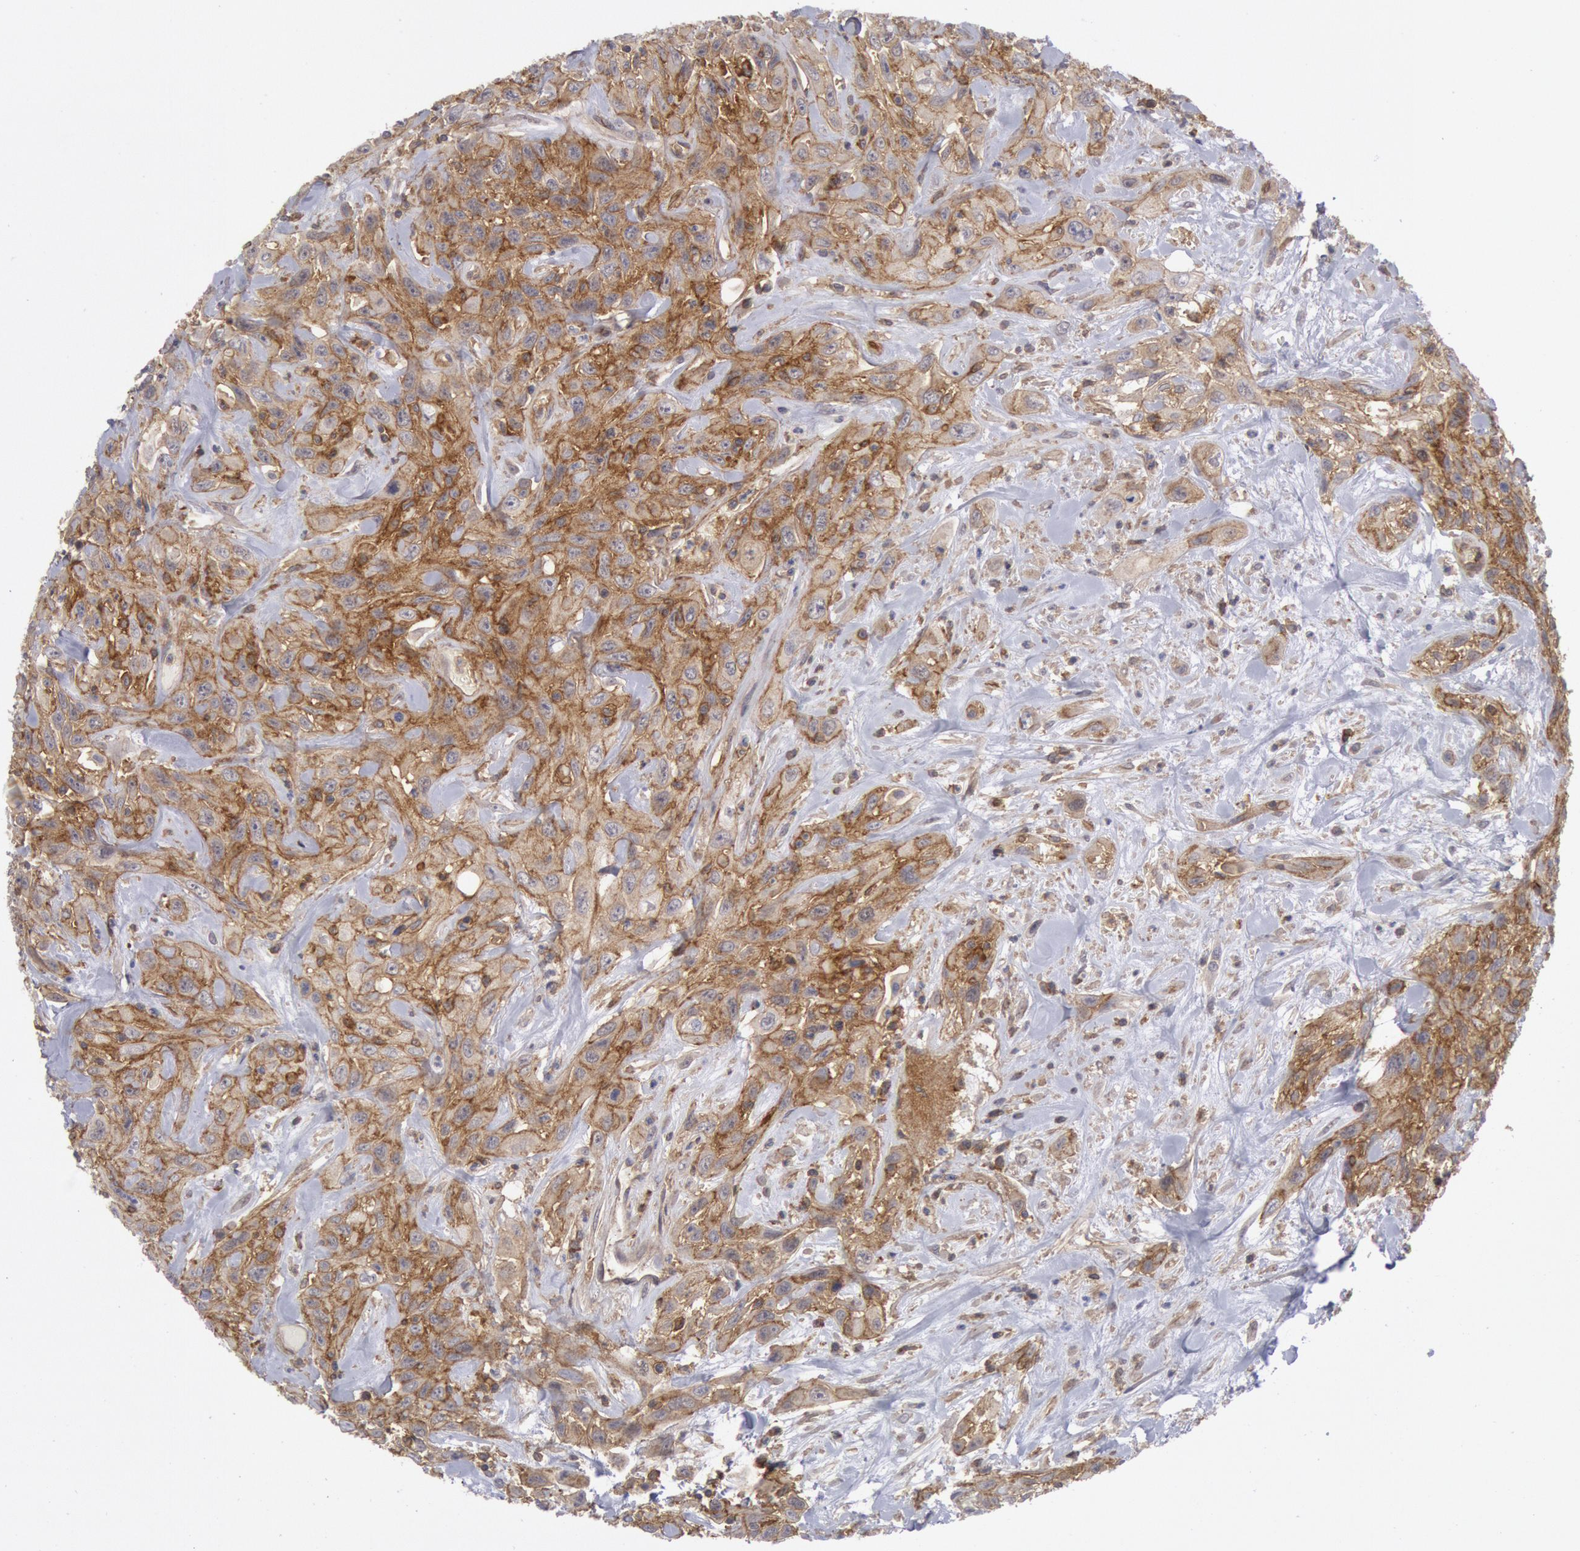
{"staining": {"intensity": "moderate", "quantity": ">75%", "location": "cytoplasmic/membranous"}, "tissue": "urothelial cancer", "cell_type": "Tumor cells", "image_type": "cancer", "snomed": [{"axis": "morphology", "description": "Urothelial carcinoma, High grade"}, {"axis": "topography", "description": "Urinary bladder"}], "caption": "A photomicrograph of urothelial cancer stained for a protein shows moderate cytoplasmic/membranous brown staining in tumor cells.", "gene": "STX4", "patient": {"sex": "female", "age": 84}}